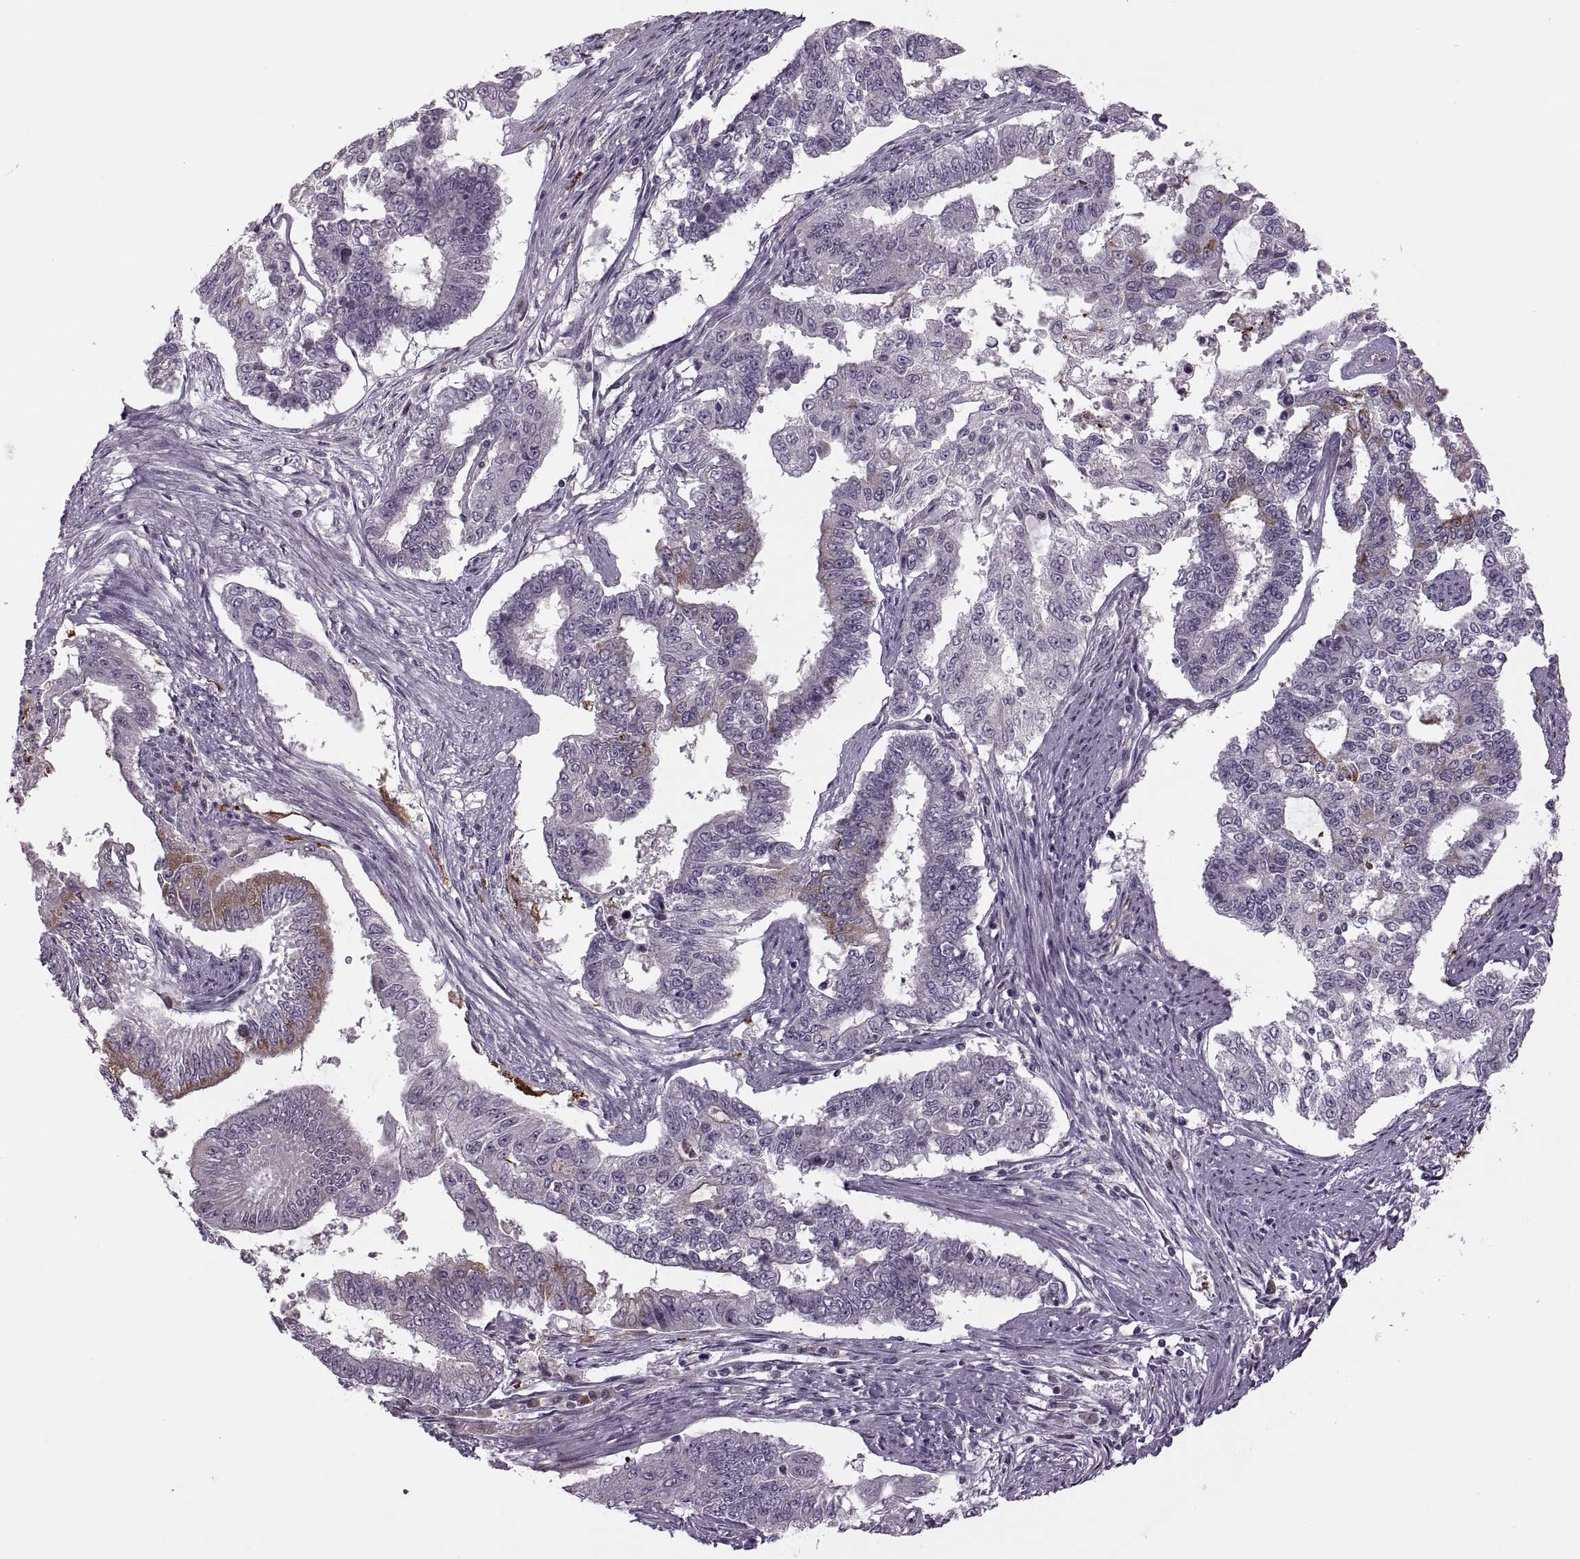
{"staining": {"intensity": "moderate", "quantity": "<25%", "location": "cytoplasmic/membranous"}, "tissue": "endometrial cancer", "cell_type": "Tumor cells", "image_type": "cancer", "snomed": [{"axis": "morphology", "description": "Adenocarcinoma, NOS"}, {"axis": "topography", "description": "Uterus"}], "caption": "This micrograph reveals immunohistochemistry (IHC) staining of endometrial cancer (adenocarcinoma), with low moderate cytoplasmic/membranous staining in about <25% of tumor cells.", "gene": "H2AP", "patient": {"sex": "female", "age": 59}}